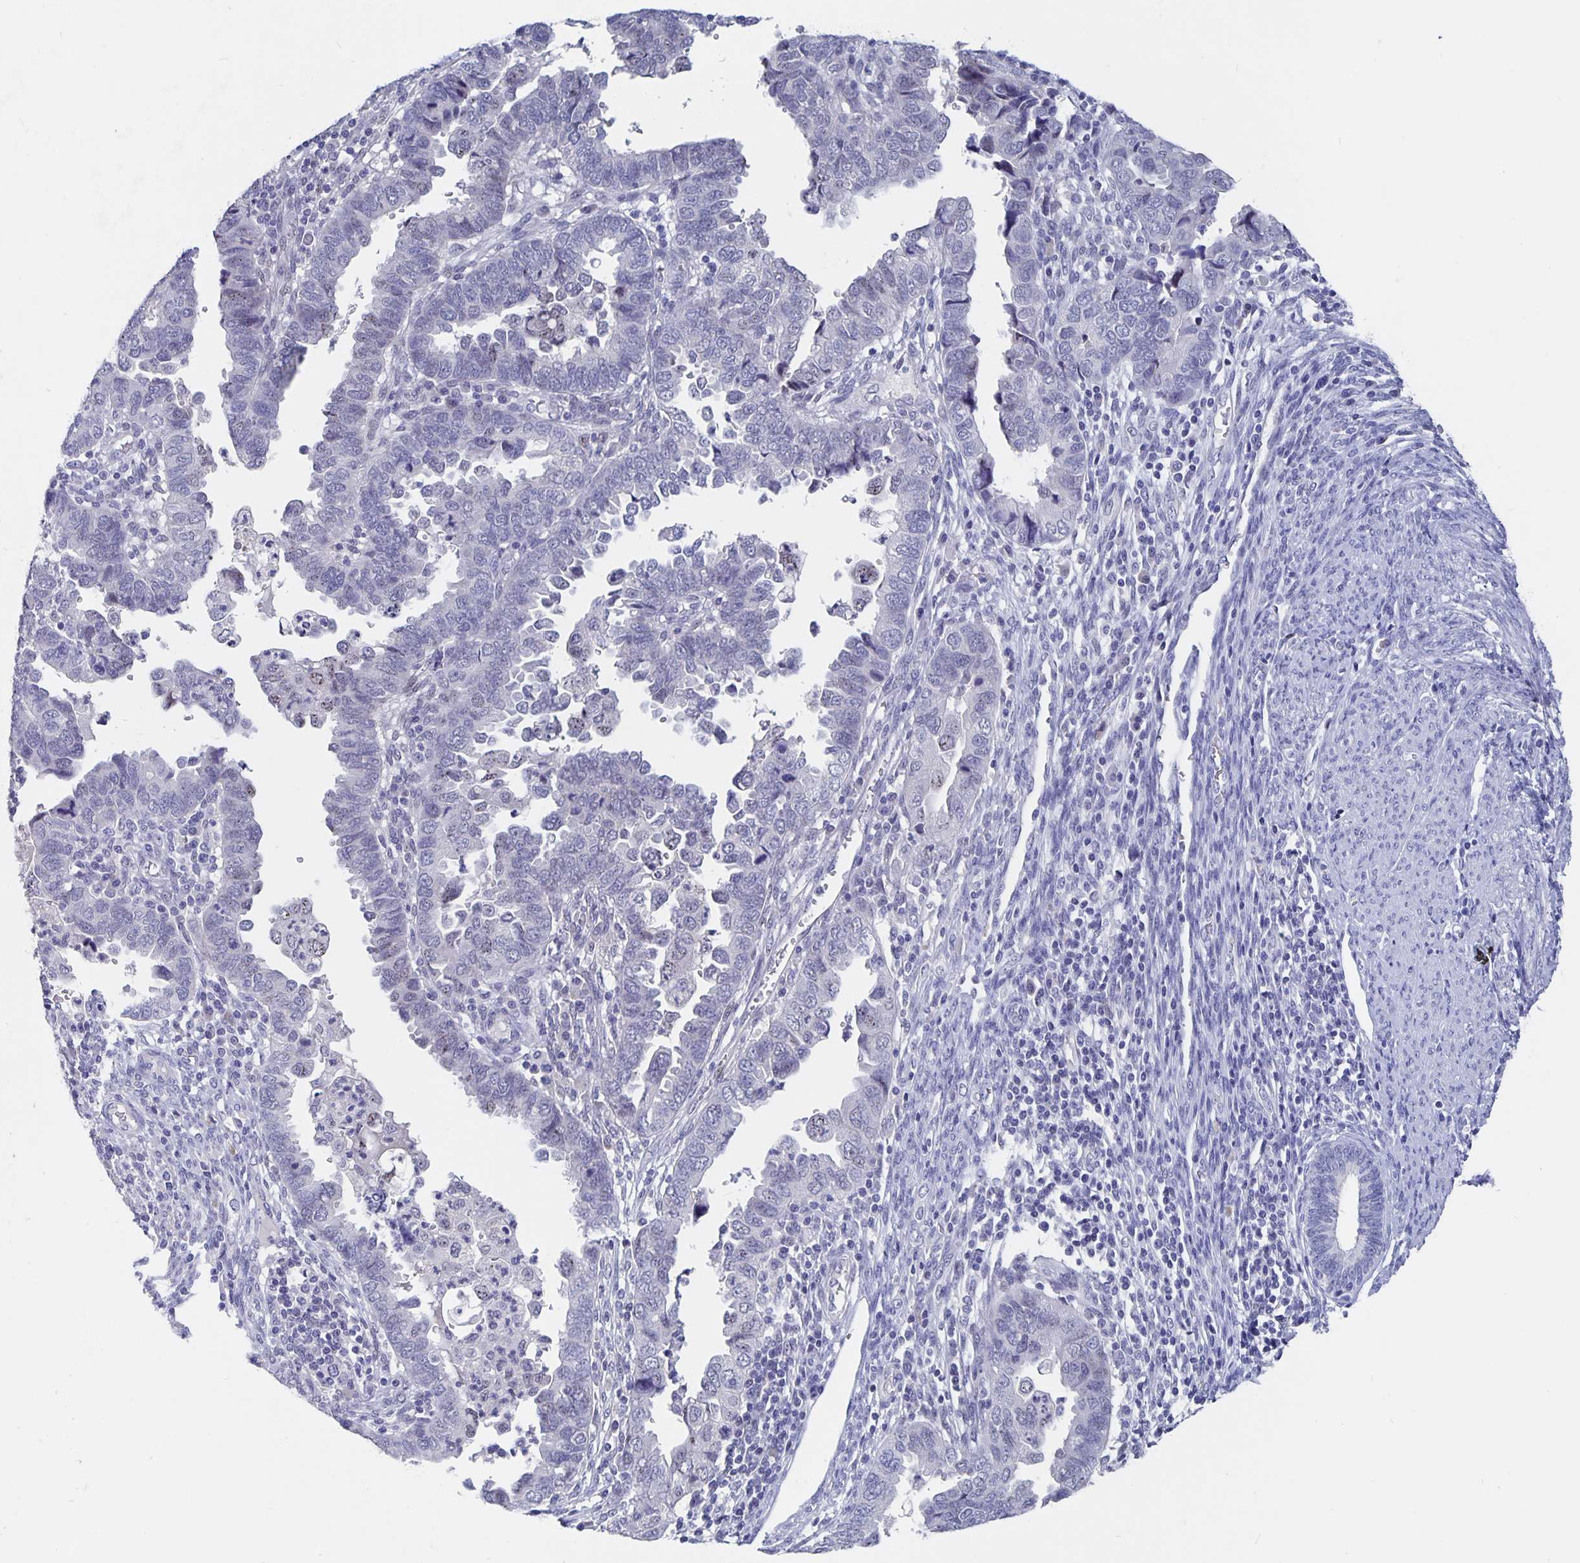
{"staining": {"intensity": "negative", "quantity": "none", "location": "none"}, "tissue": "endometrial cancer", "cell_type": "Tumor cells", "image_type": "cancer", "snomed": [{"axis": "morphology", "description": "Adenocarcinoma, NOS"}, {"axis": "topography", "description": "Endometrium"}], "caption": "High power microscopy histopathology image of an IHC image of endometrial cancer (adenocarcinoma), revealing no significant positivity in tumor cells.", "gene": "SMOC1", "patient": {"sex": "female", "age": 79}}